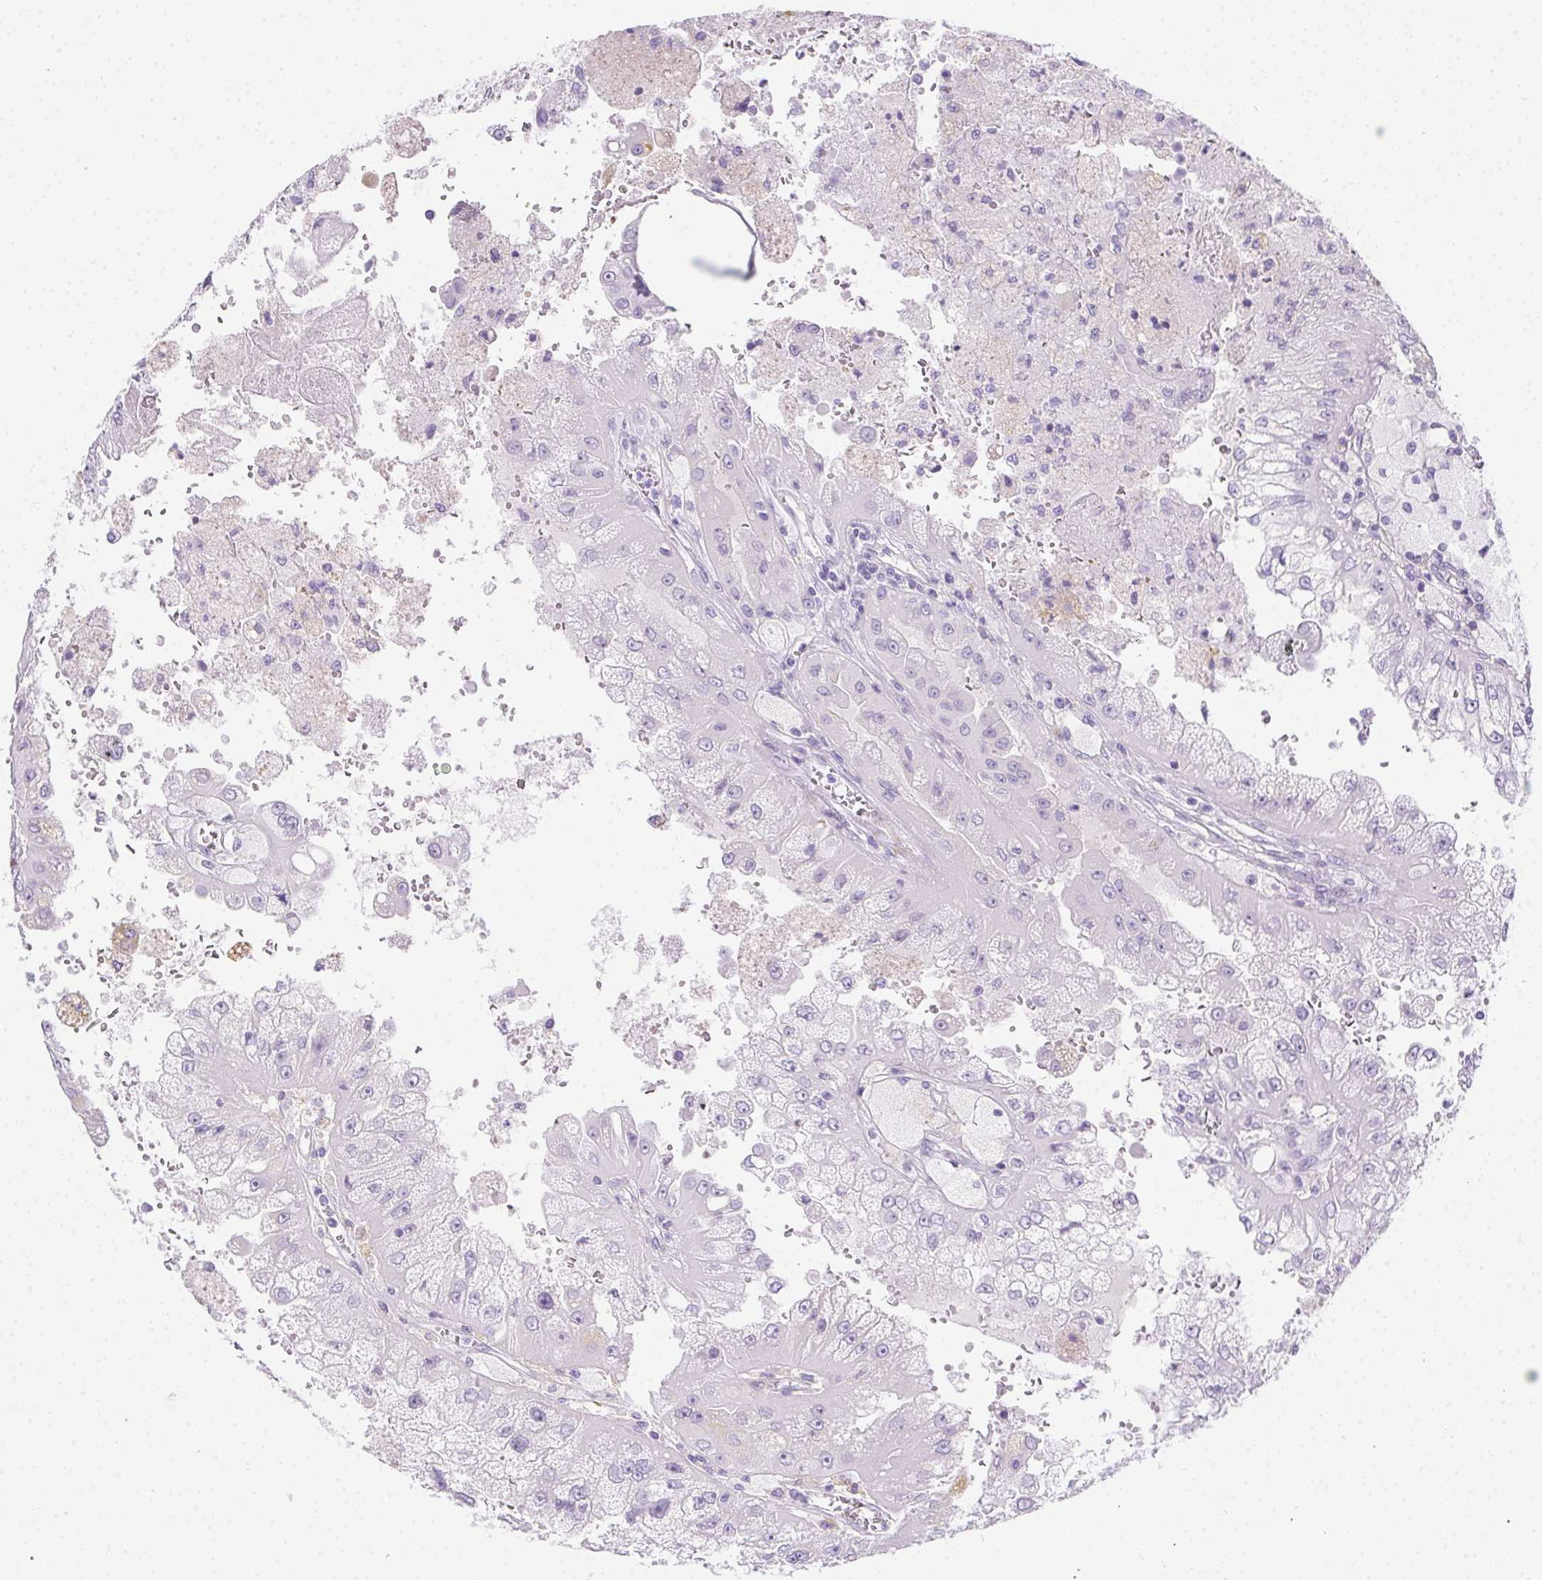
{"staining": {"intensity": "negative", "quantity": "none", "location": "none"}, "tissue": "renal cancer", "cell_type": "Tumor cells", "image_type": "cancer", "snomed": [{"axis": "morphology", "description": "Adenocarcinoma, NOS"}, {"axis": "topography", "description": "Kidney"}], "caption": "This is an immunohistochemistry (IHC) micrograph of renal adenocarcinoma. There is no expression in tumor cells.", "gene": "SPACA5B", "patient": {"sex": "male", "age": 58}}